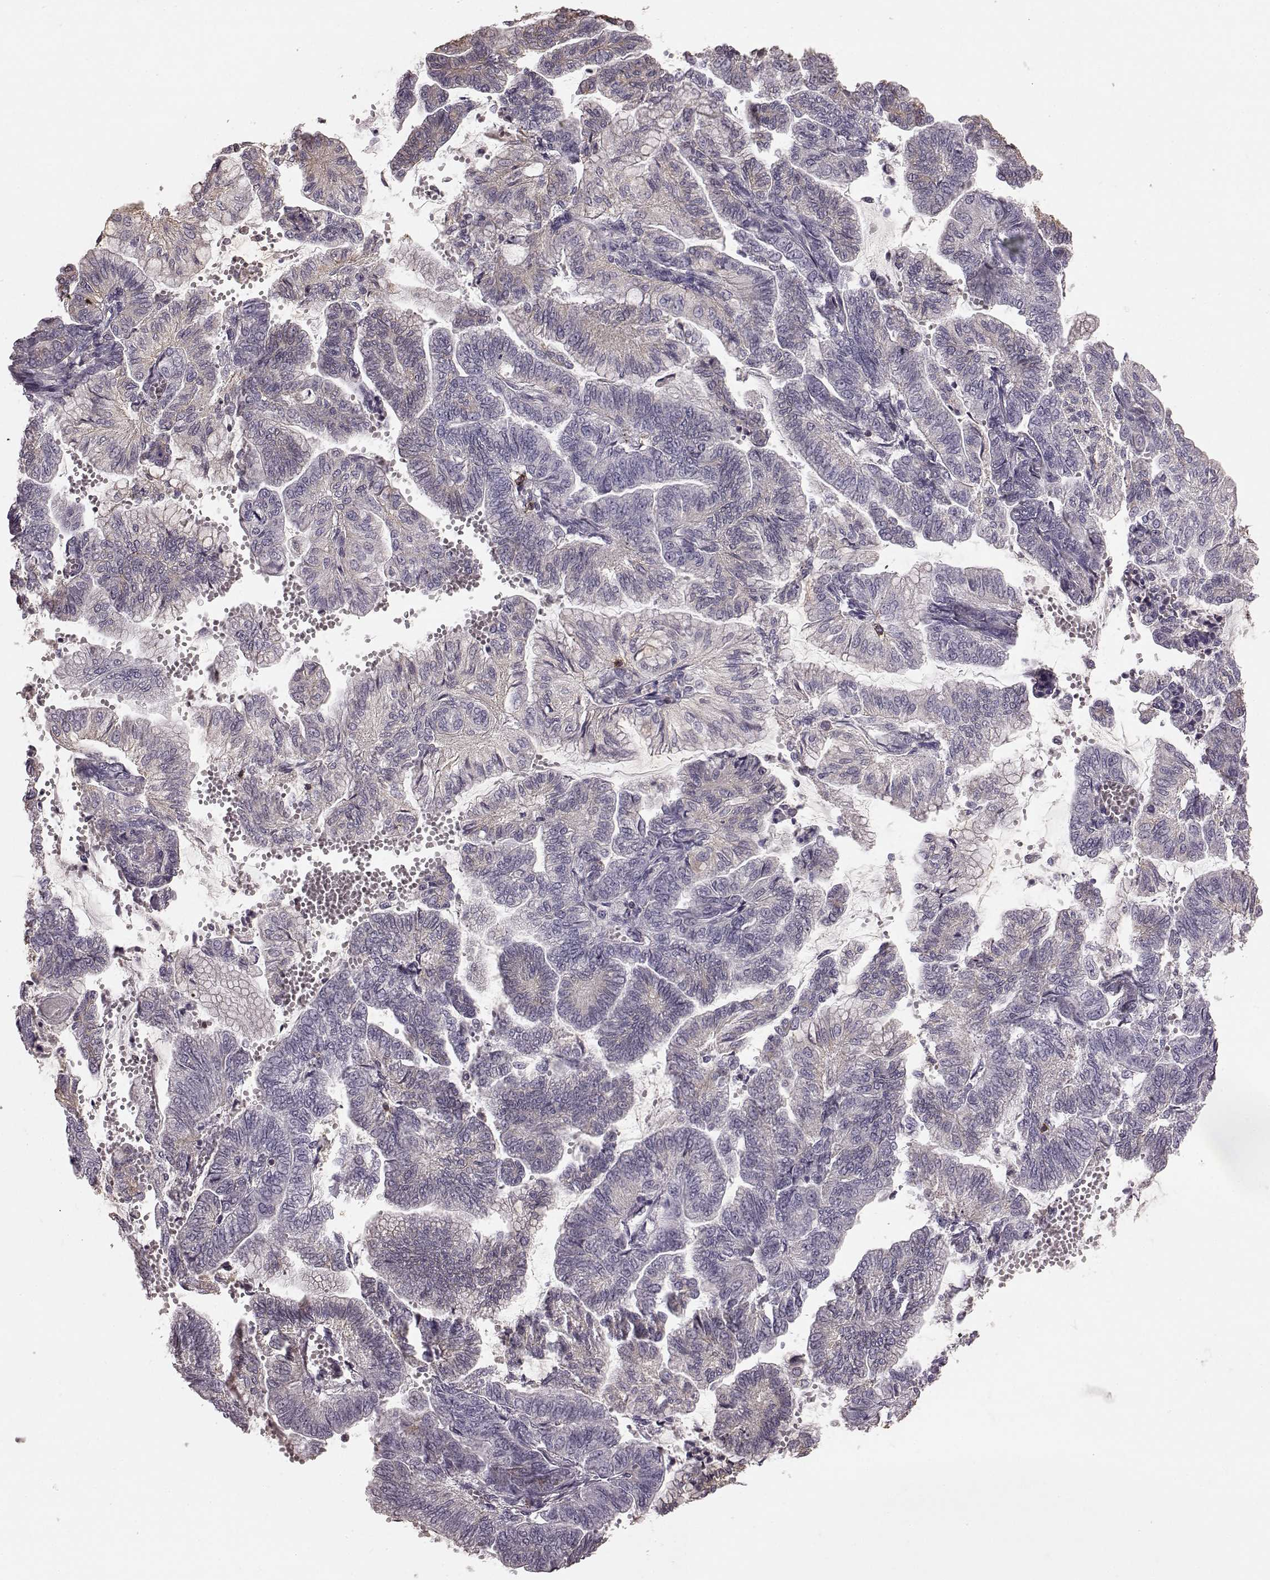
{"staining": {"intensity": "negative", "quantity": "none", "location": "none"}, "tissue": "stomach cancer", "cell_type": "Tumor cells", "image_type": "cancer", "snomed": [{"axis": "morphology", "description": "Adenocarcinoma, NOS"}, {"axis": "topography", "description": "Stomach"}], "caption": "Tumor cells show no significant staining in adenocarcinoma (stomach). (DAB (3,3'-diaminobenzidine) immunohistochemistry (IHC), high magnification).", "gene": "PDCD1", "patient": {"sex": "male", "age": 83}}